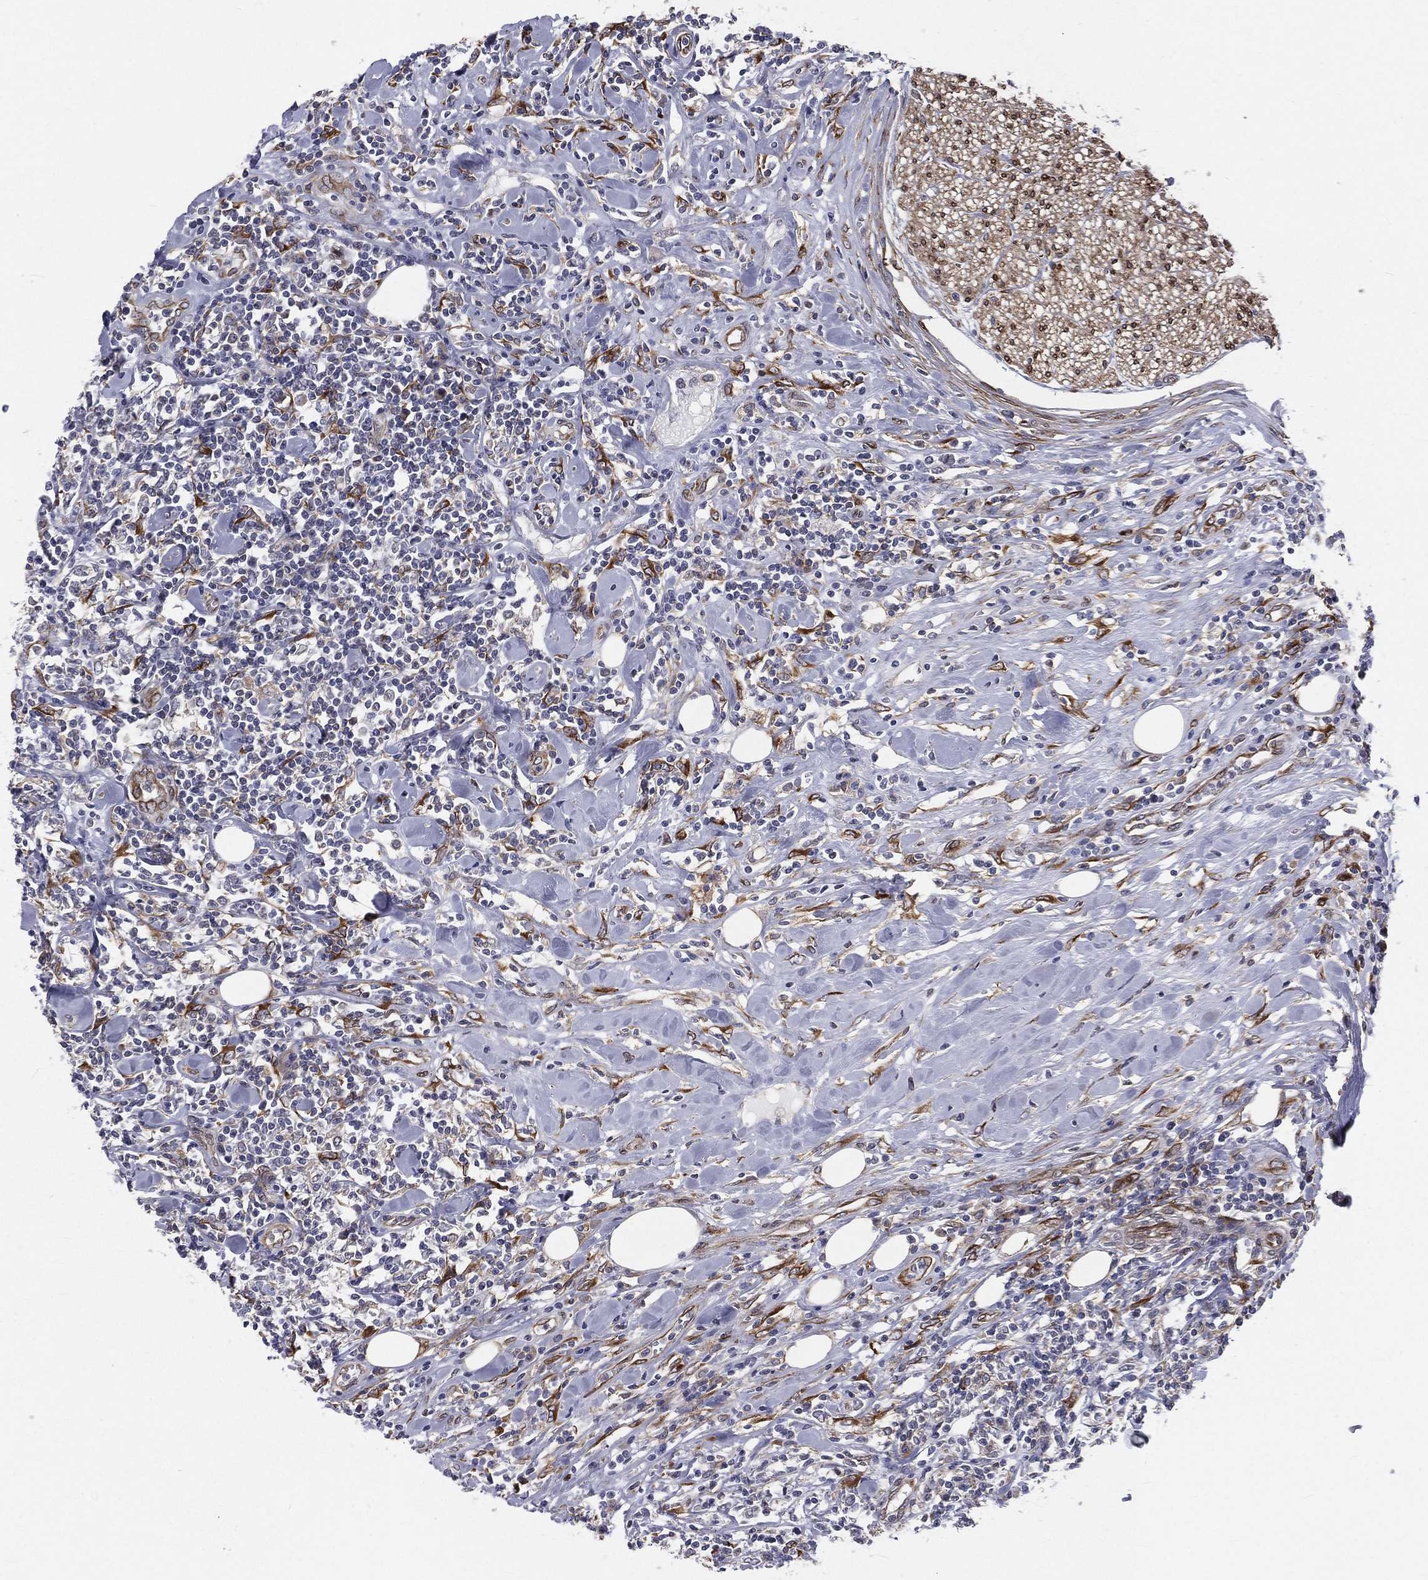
{"staining": {"intensity": "moderate", "quantity": "<25%", "location": "cytoplasmic/membranous"}, "tissue": "lymphoma", "cell_type": "Tumor cells", "image_type": "cancer", "snomed": [{"axis": "morphology", "description": "Malignant lymphoma, non-Hodgkin's type, High grade"}, {"axis": "topography", "description": "Lymph node"}], "caption": "Immunohistochemical staining of human high-grade malignant lymphoma, non-Hodgkin's type exhibits moderate cytoplasmic/membranous protein staining in approximately <25% of tumor cells. (IHC, brightfield microscopy, high magnification).", "gene": "PGRMC1", "patient": {"sex": "female", "age": 84}}